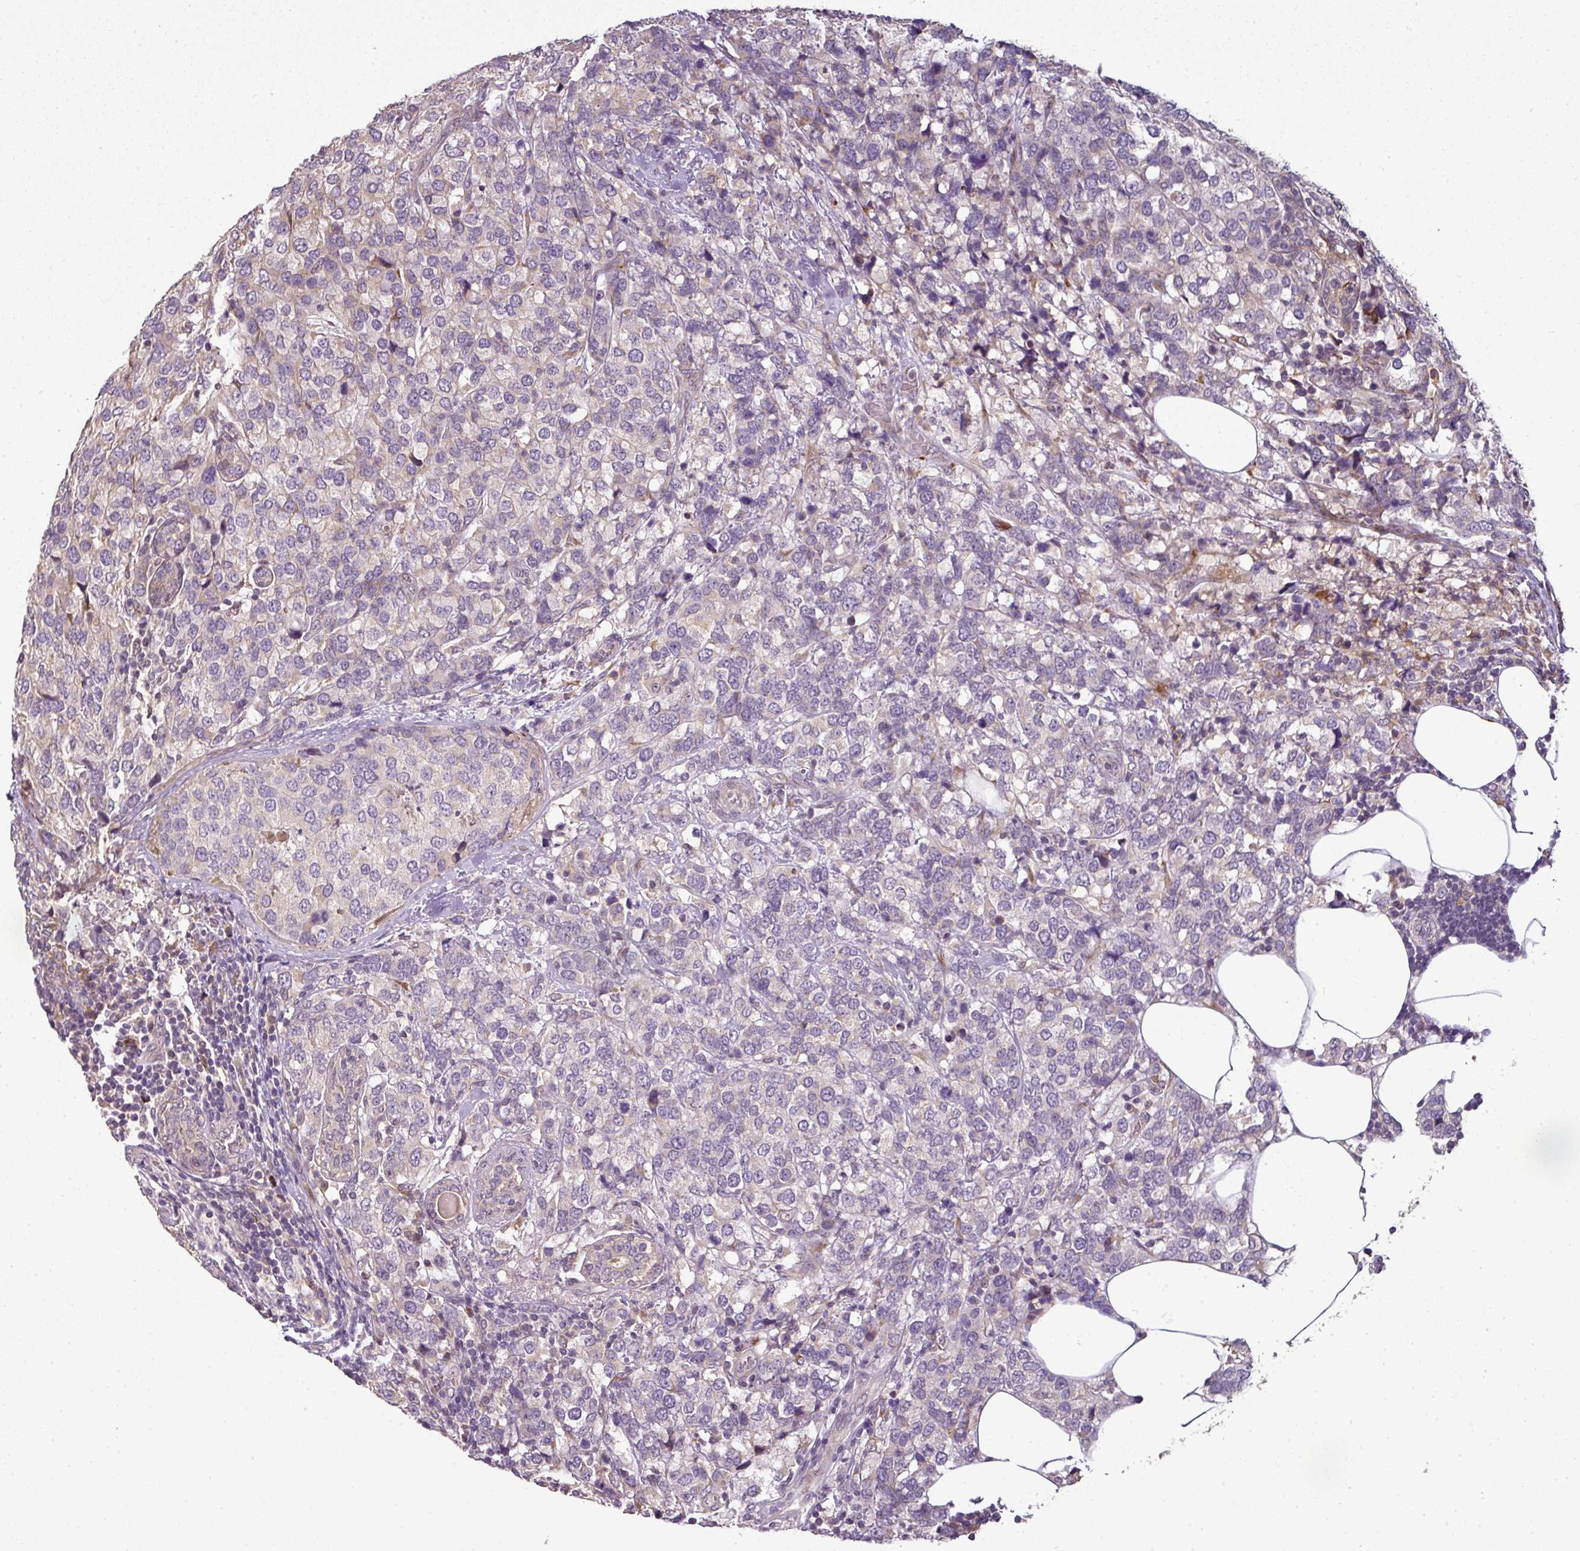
{"staining": {"intensity": "negative", "quantity": "none", "location": "none"}, "tissue": "breast cancer", "cell_type": "Tumor cells", "image_type": "cancer", "snomed": [{"axis": "morphology", "description": "Lobular carcinoma"}, {"axis": "topography", "description": "Breast"}], "caption": "Immunohistochemistry photomicrograph of neoplastic tissue: breast cancer (lobular carcinoma) stained with DAB reveals no significant protein expression in tumor cells.", "gene": "SPCS3", "patient": {"sex": "female", "age": 59}}